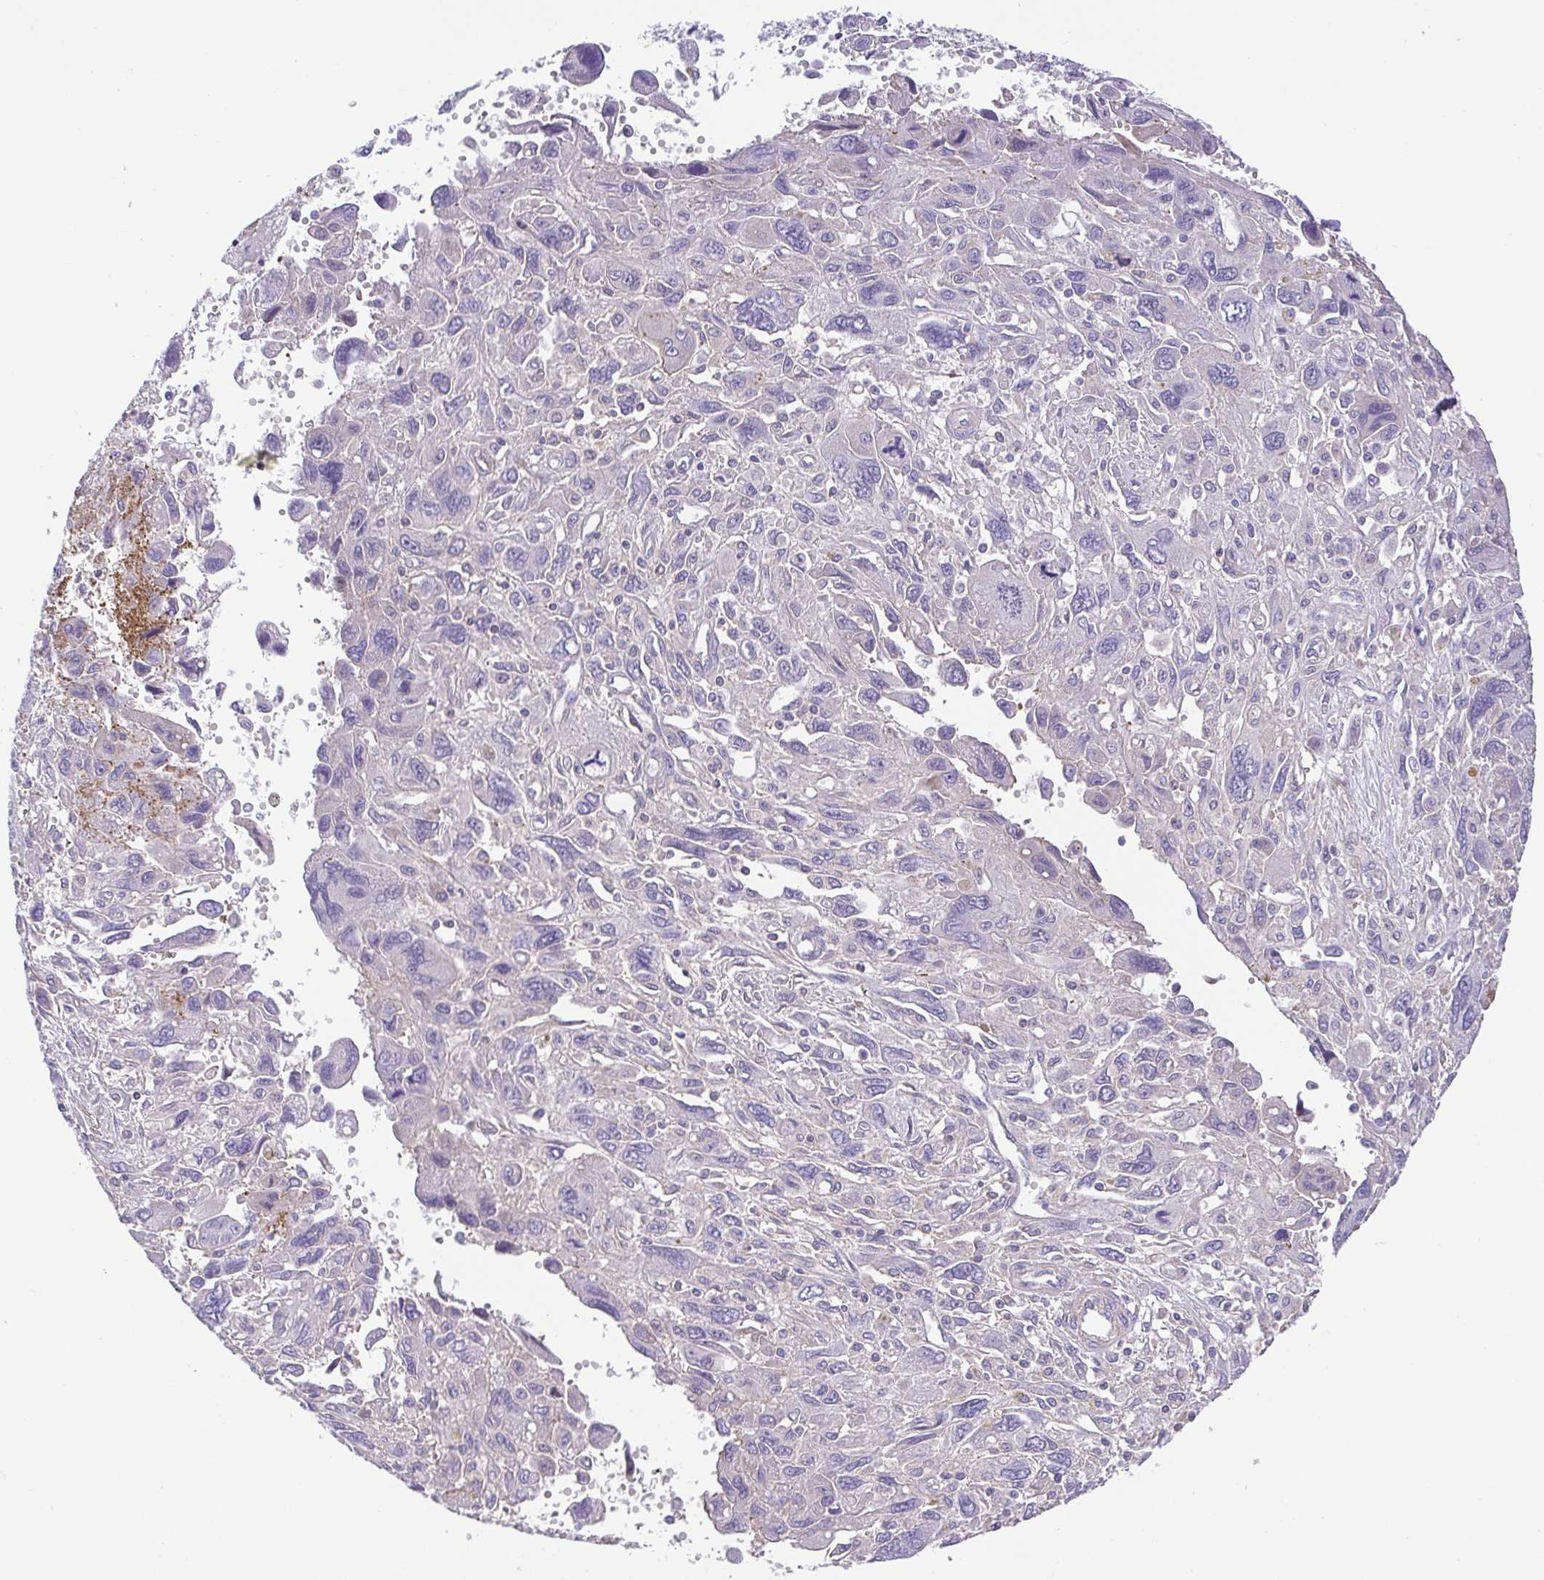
{"staining": {"intensity": "negative", "quantity": "none", "location": "none"}, "tissue": "pancreatic cancer", "cell_type": "Tumor cells", "image_type": "cancer", "snomed": [{"axis": "morphology", "description": "Adenocarcinoma, NOS"}, {"axis": "topography", "description": "Pancreas"}], "caption": "The micrograph shows no significant expression in tumor cells of pancreatic adenocarcinoma. (DAB immunohistochemistry, high magnification).", "gene": "PRR14L", "patient": {"sex": "female", "age": 47}}